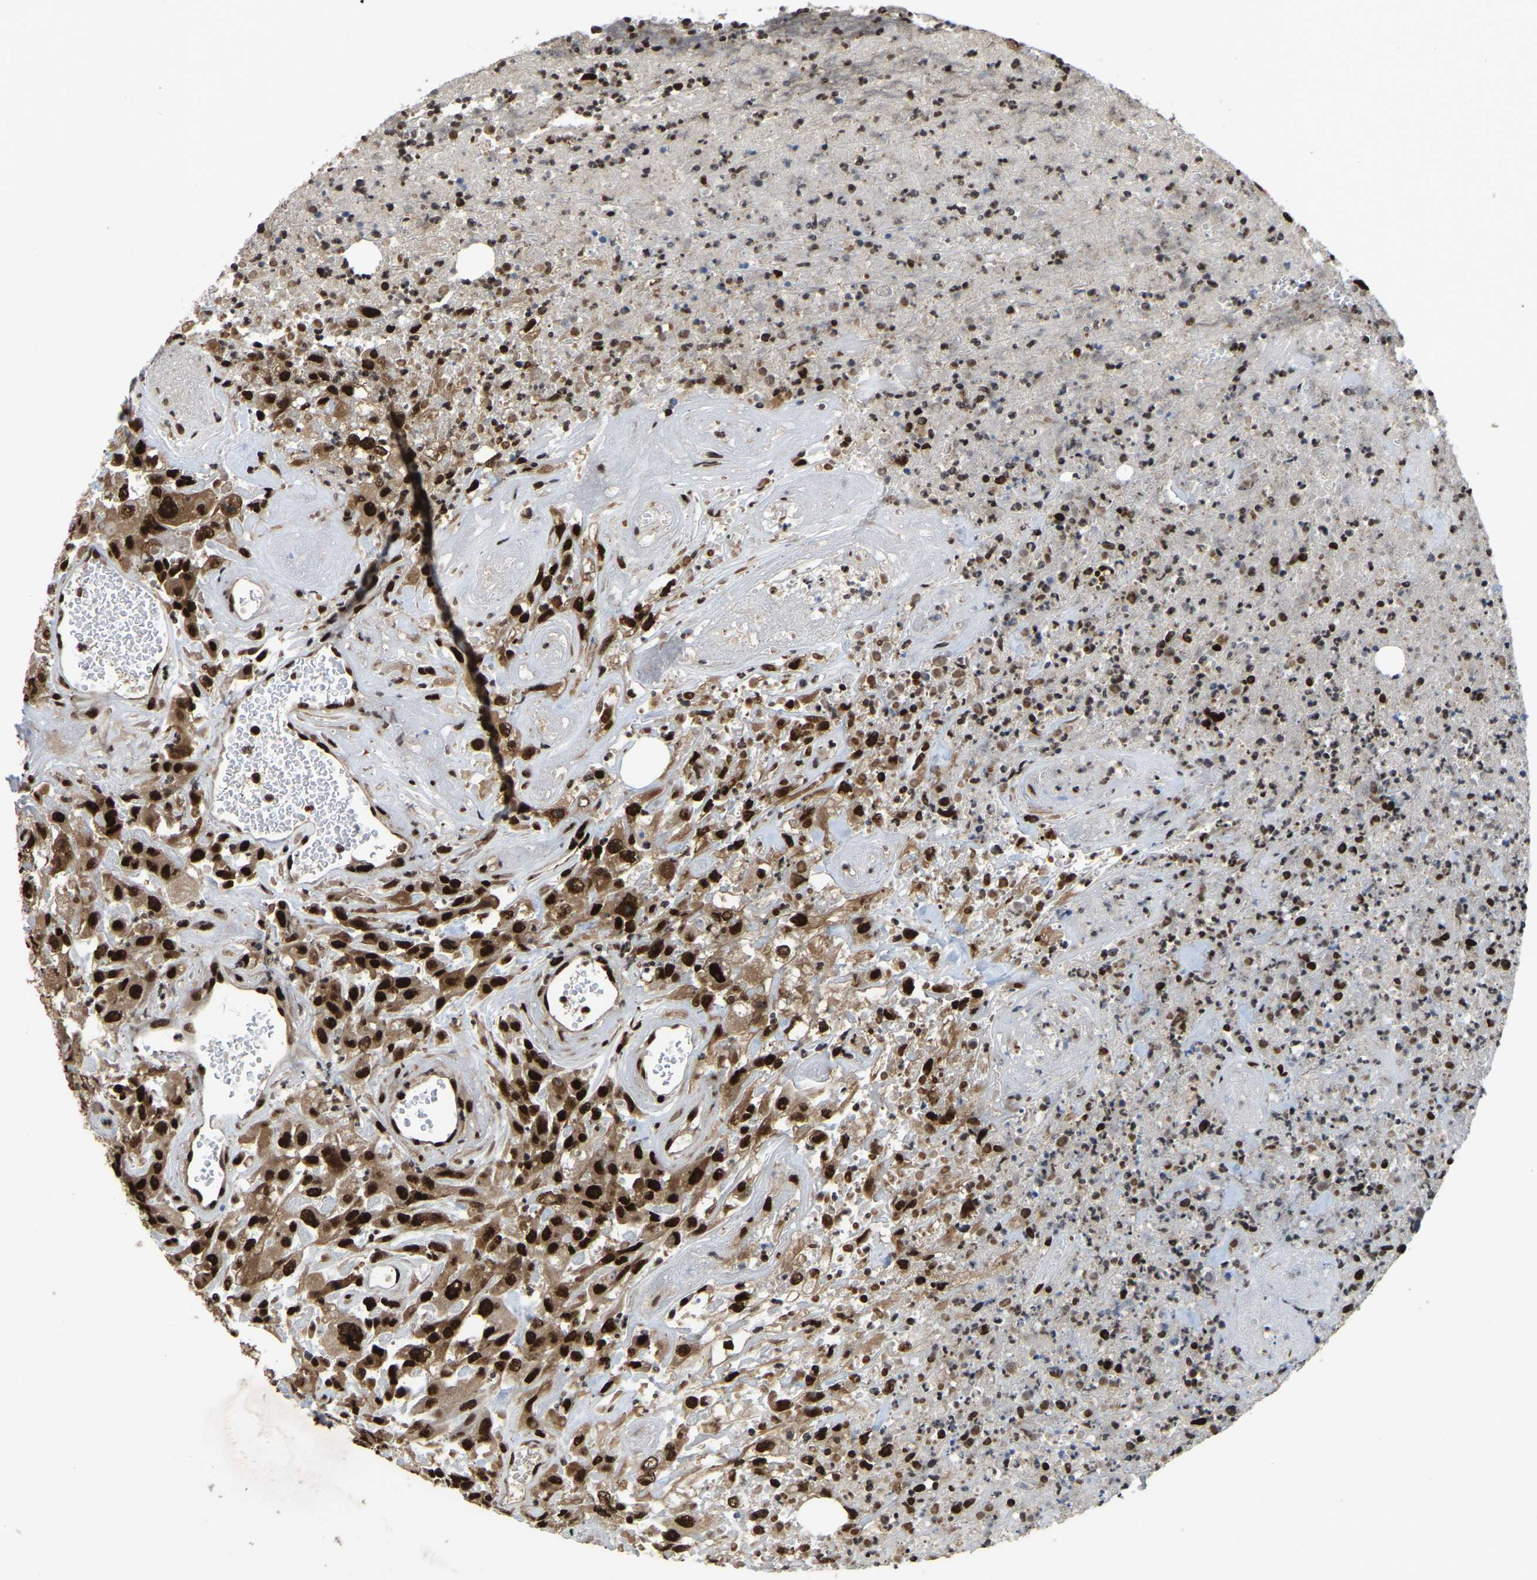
{"staining": {"intensity": "strong", "quantity": ">75%", "location": "nuclear"}, "tissue": "urothelial cancer", "cell_type": "Tumor cells", "image_type": "cancer", "snomed": [{"axis": "morphology", "description": "Urothelial carcinoma, High grade"}, {"axis": "topography", "description": "Urinary bladder"}], "caption": "An immunohistochemistry (IHC) micrograph of tumor tissue is shown. Protein staining in brown shows strong nuclear positivity in urothelial carcinoma (high-grade) within tumor cells. The protein of interest is shown in brown color, while the nuclei are stained blue.", "gene": "TBL1XR1", "patient": {"sex": "male", "age": 46}}